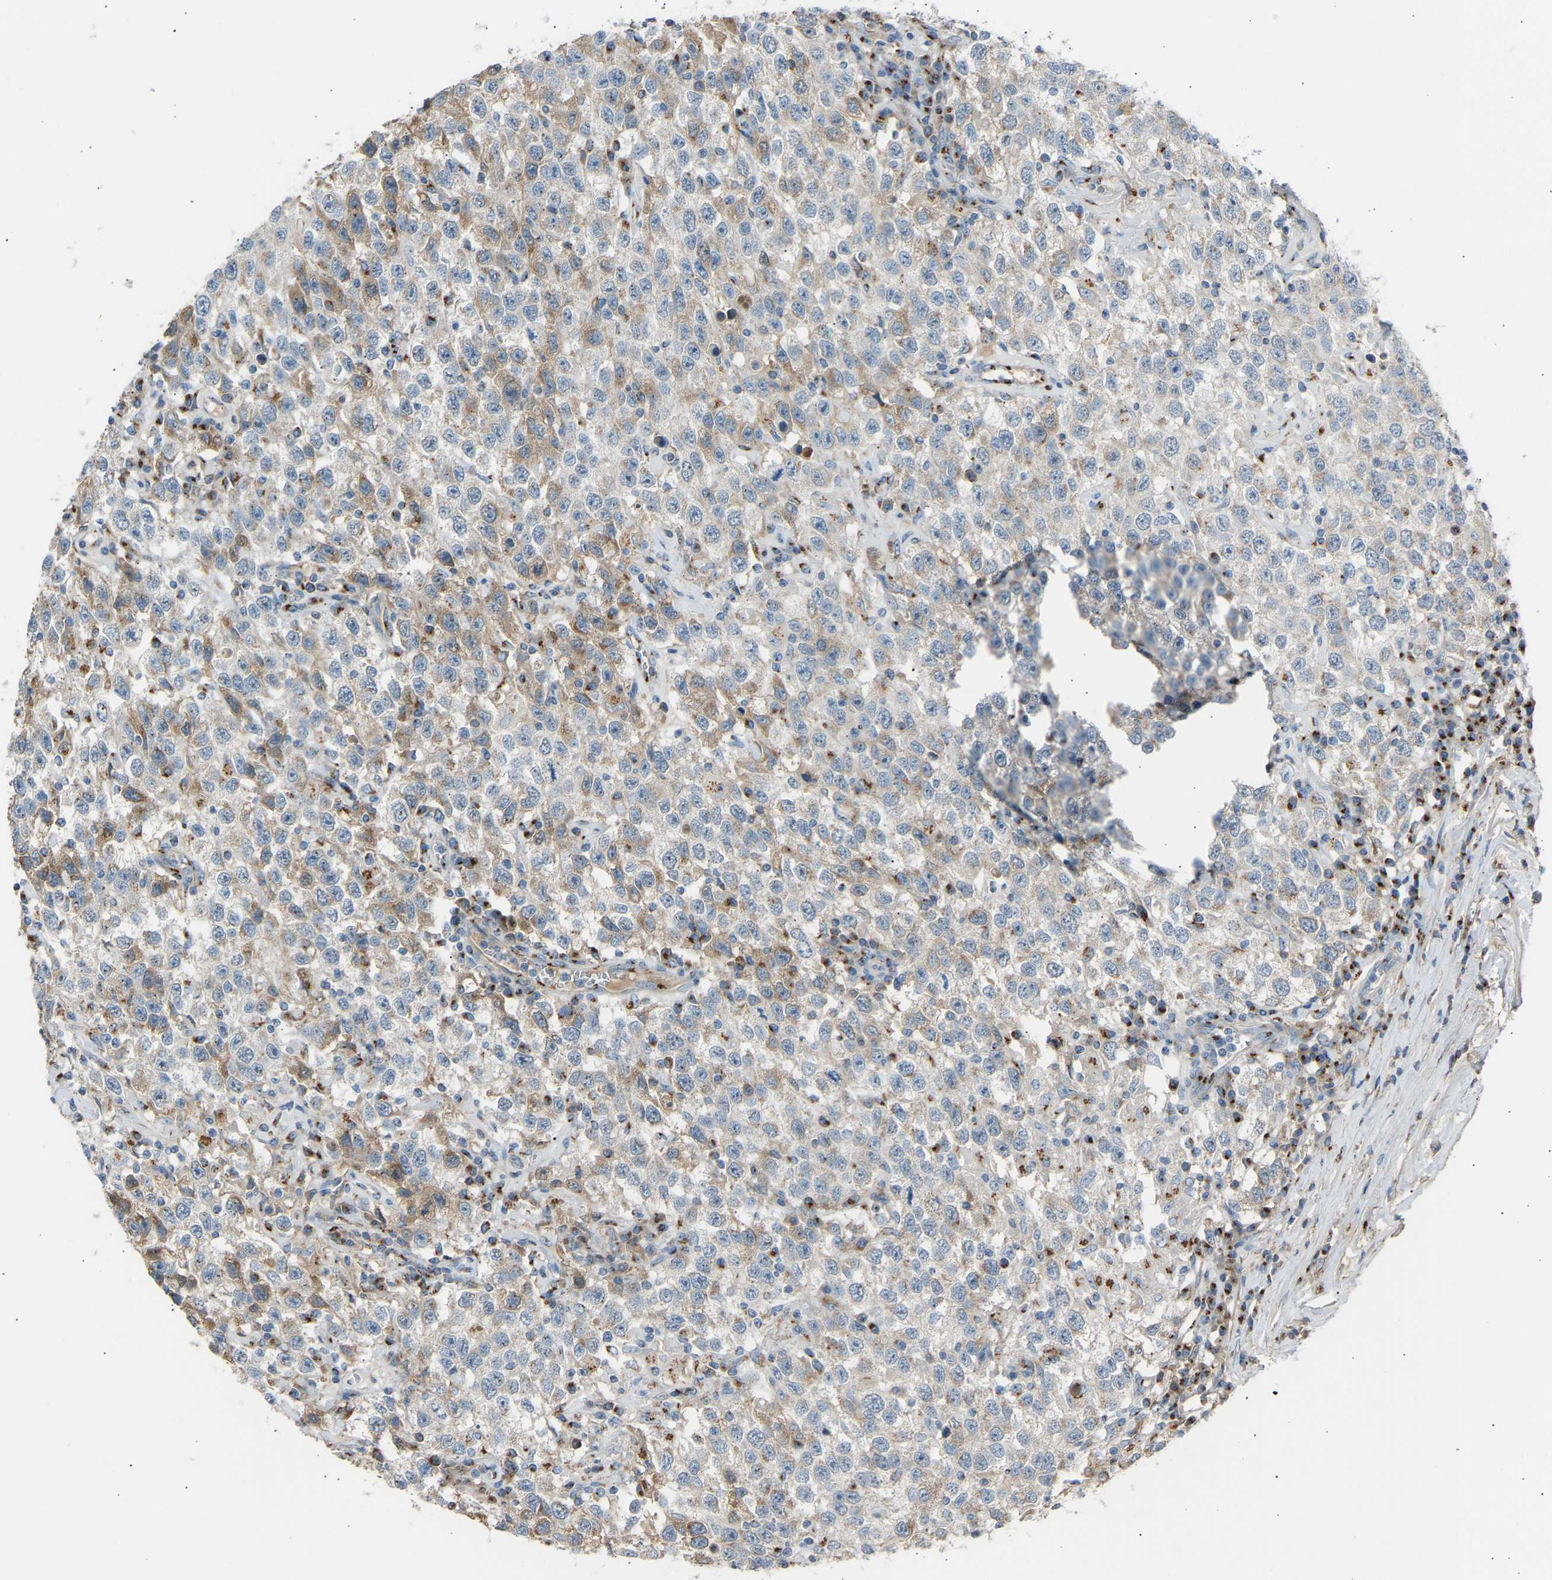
{"staining": {"intensity": "weak", "quantity": "25%-75%", "location": "cytoplasmic/membranous"}, "tissue": "testis cancer", "cell_type": "Tumor cells", "image_type": "cancer", "snomed": [{"axis": "morphology", "description": "Seminoma, NOS"}, {"axis": "topography", "description": "Testis"}], "caption": "This micrograph exhibits immunohistochemistry staining of seminoma (testis), with low weak cytoplasmic/membranous staining in approximately 25%-75% of tumor cells.", "gene": "CYREN", "patient": {"sex": "male", "age": 41}}